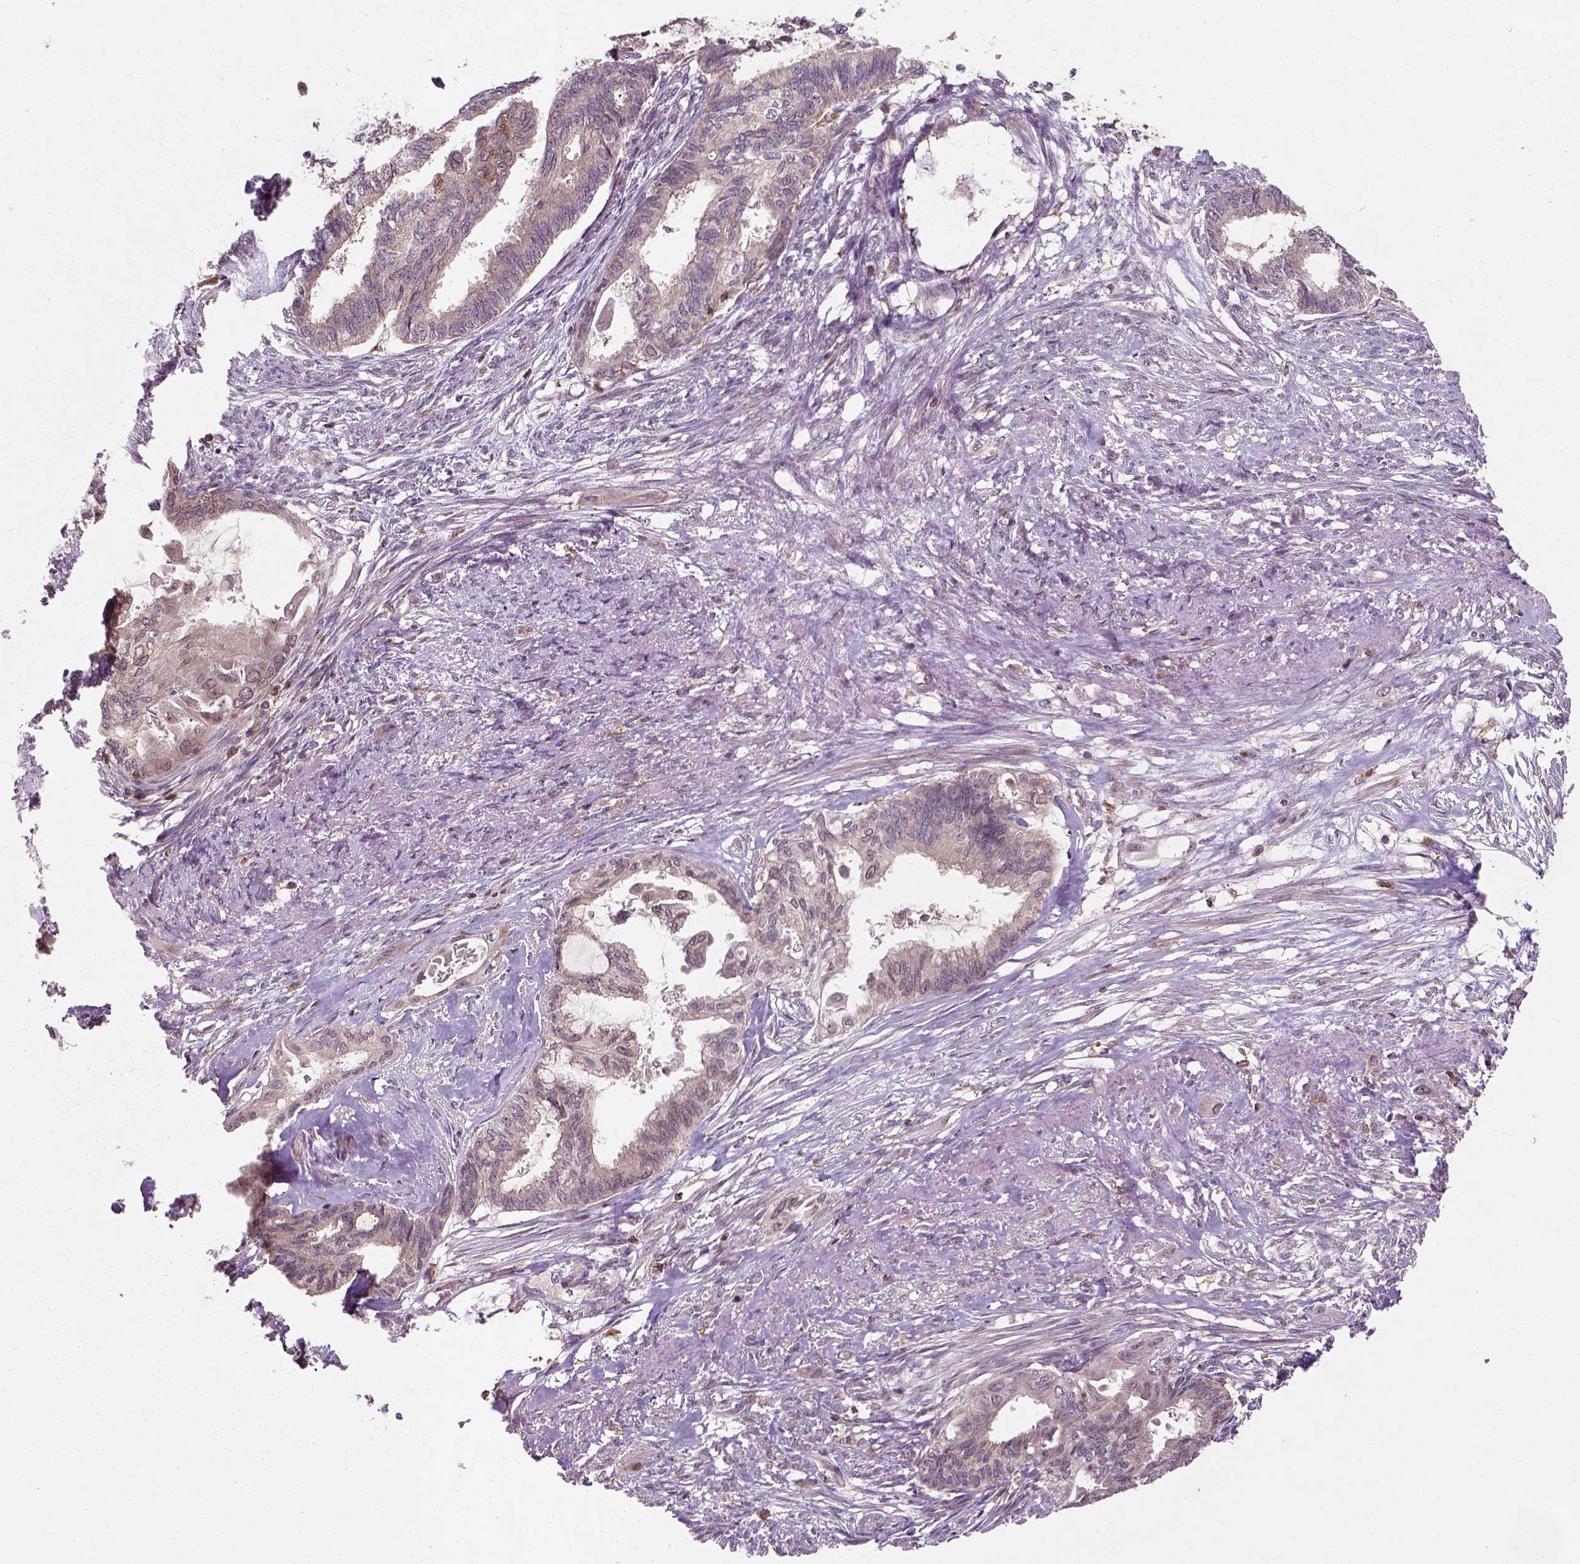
{"staining": {"intensity": "weak", "quantity": "25%-75%", "location": "cytoplasmic/membranous"}, "tissue": "endometrial cancer", "cell_type": "Tumor cells", "image_type": "cancer", "snomed": [{"axis": "morphology", "description": "Adenocarcinoma, NOS"}, {"axis": "topography", "description": "Endometrium"}], "caption": "This image shows immunohistochemistry (IHC) staining of endometrial cancer, with low weak cytoplasmic/membranous positivity in about 25%-75% of tumor cells.", "gene": "CAMKK1", "patient": {"sex": "female", "age": 86}}